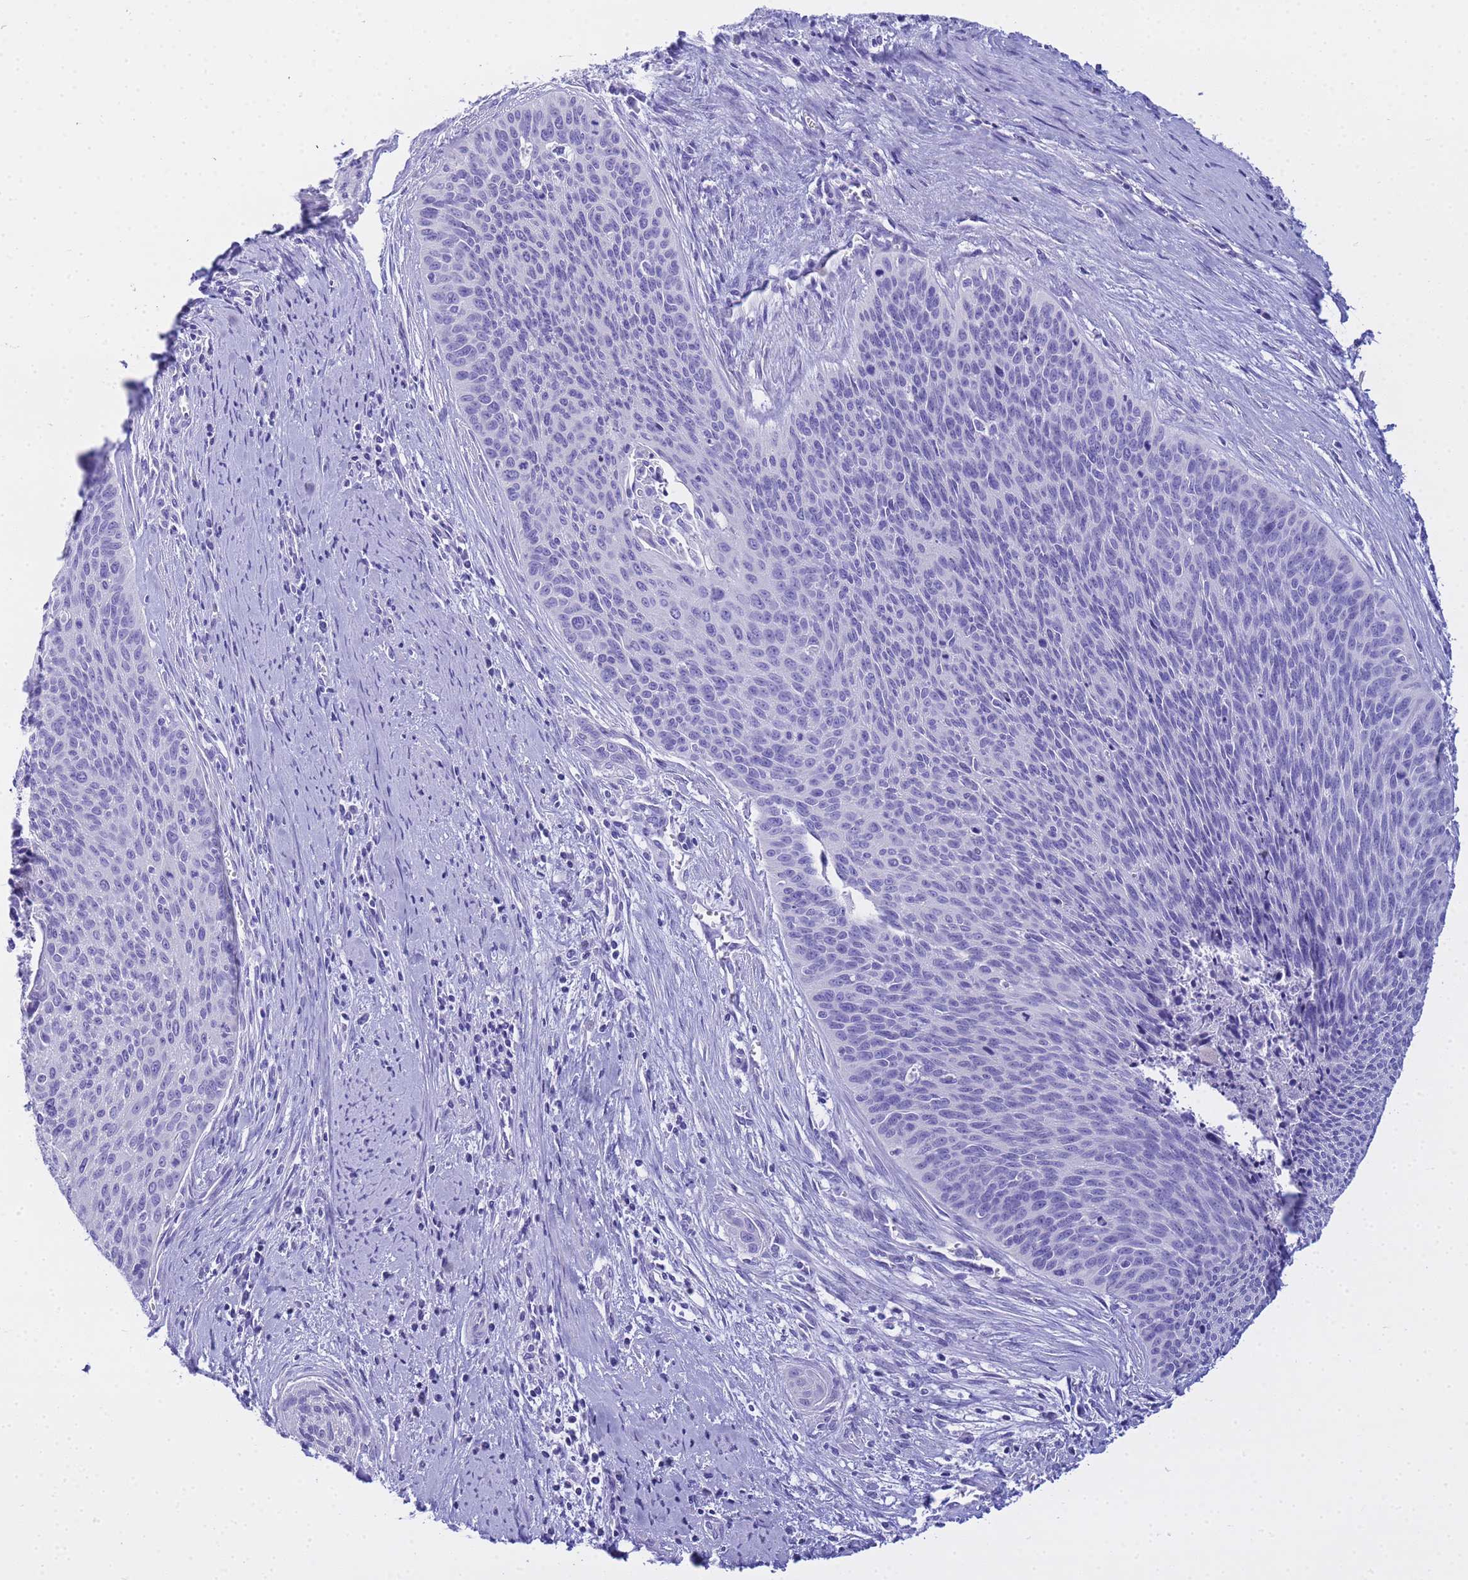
{"staining": {"intensity": "negative", "quantity": "none", "location": "none"}, "tissue": "cervical cancer", "cell_type": "Tumor cells", "image_type": "cancer", "snomed": [{"axis": "morphology", "description": "Squamous cell carcinoma, NOS"}, {"axis": "topography", "description": "Cervix"}], "caption": "This is a histopathology image of IHC staining of cervical squamous cell carcinoma, which shows no staining in tumor cells.", "gene": "AQP12A", "patient": {"sex": "female", "age": 55}}